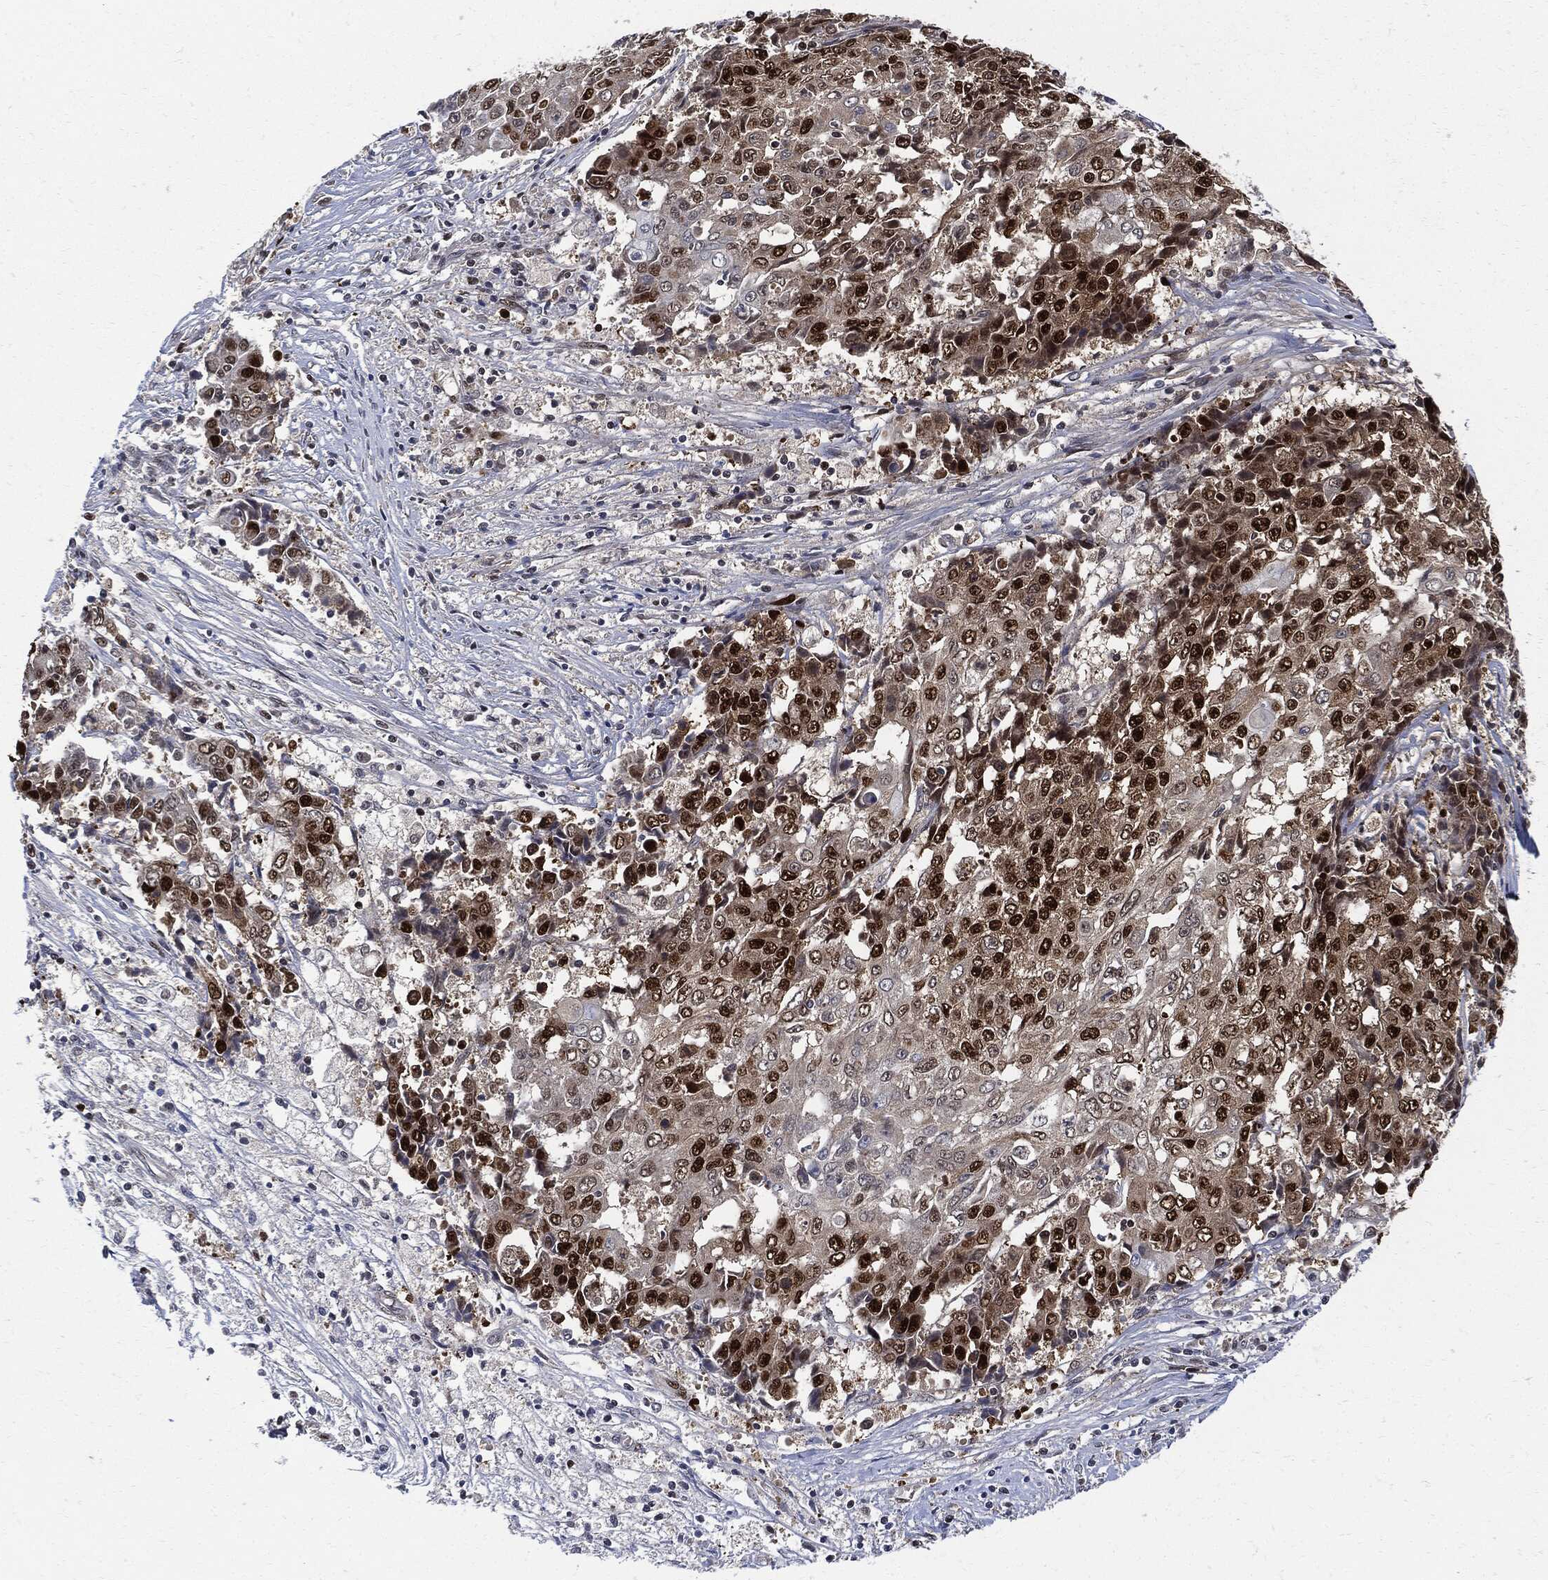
{"staining": {"intensity": "strong", "quantity": "<25%", "location": "nuclear"}, "tissue": "ovarian cancer", "cell_type": "Tumor cells", "image_type": "cancer", "snomed": [{"axis": "morphology", "description": "Carcinoma, endometroid"}, {"axis": "topography", "description": "Ovary"}], "caption": "This is an image of immunohistochemistry staining of endometroid carcinoma (ovarian), which shows strong staining in the nuclear of tumor cells.", "gene": "PCNA", "patient": {"sex": "female", "age": 42}}